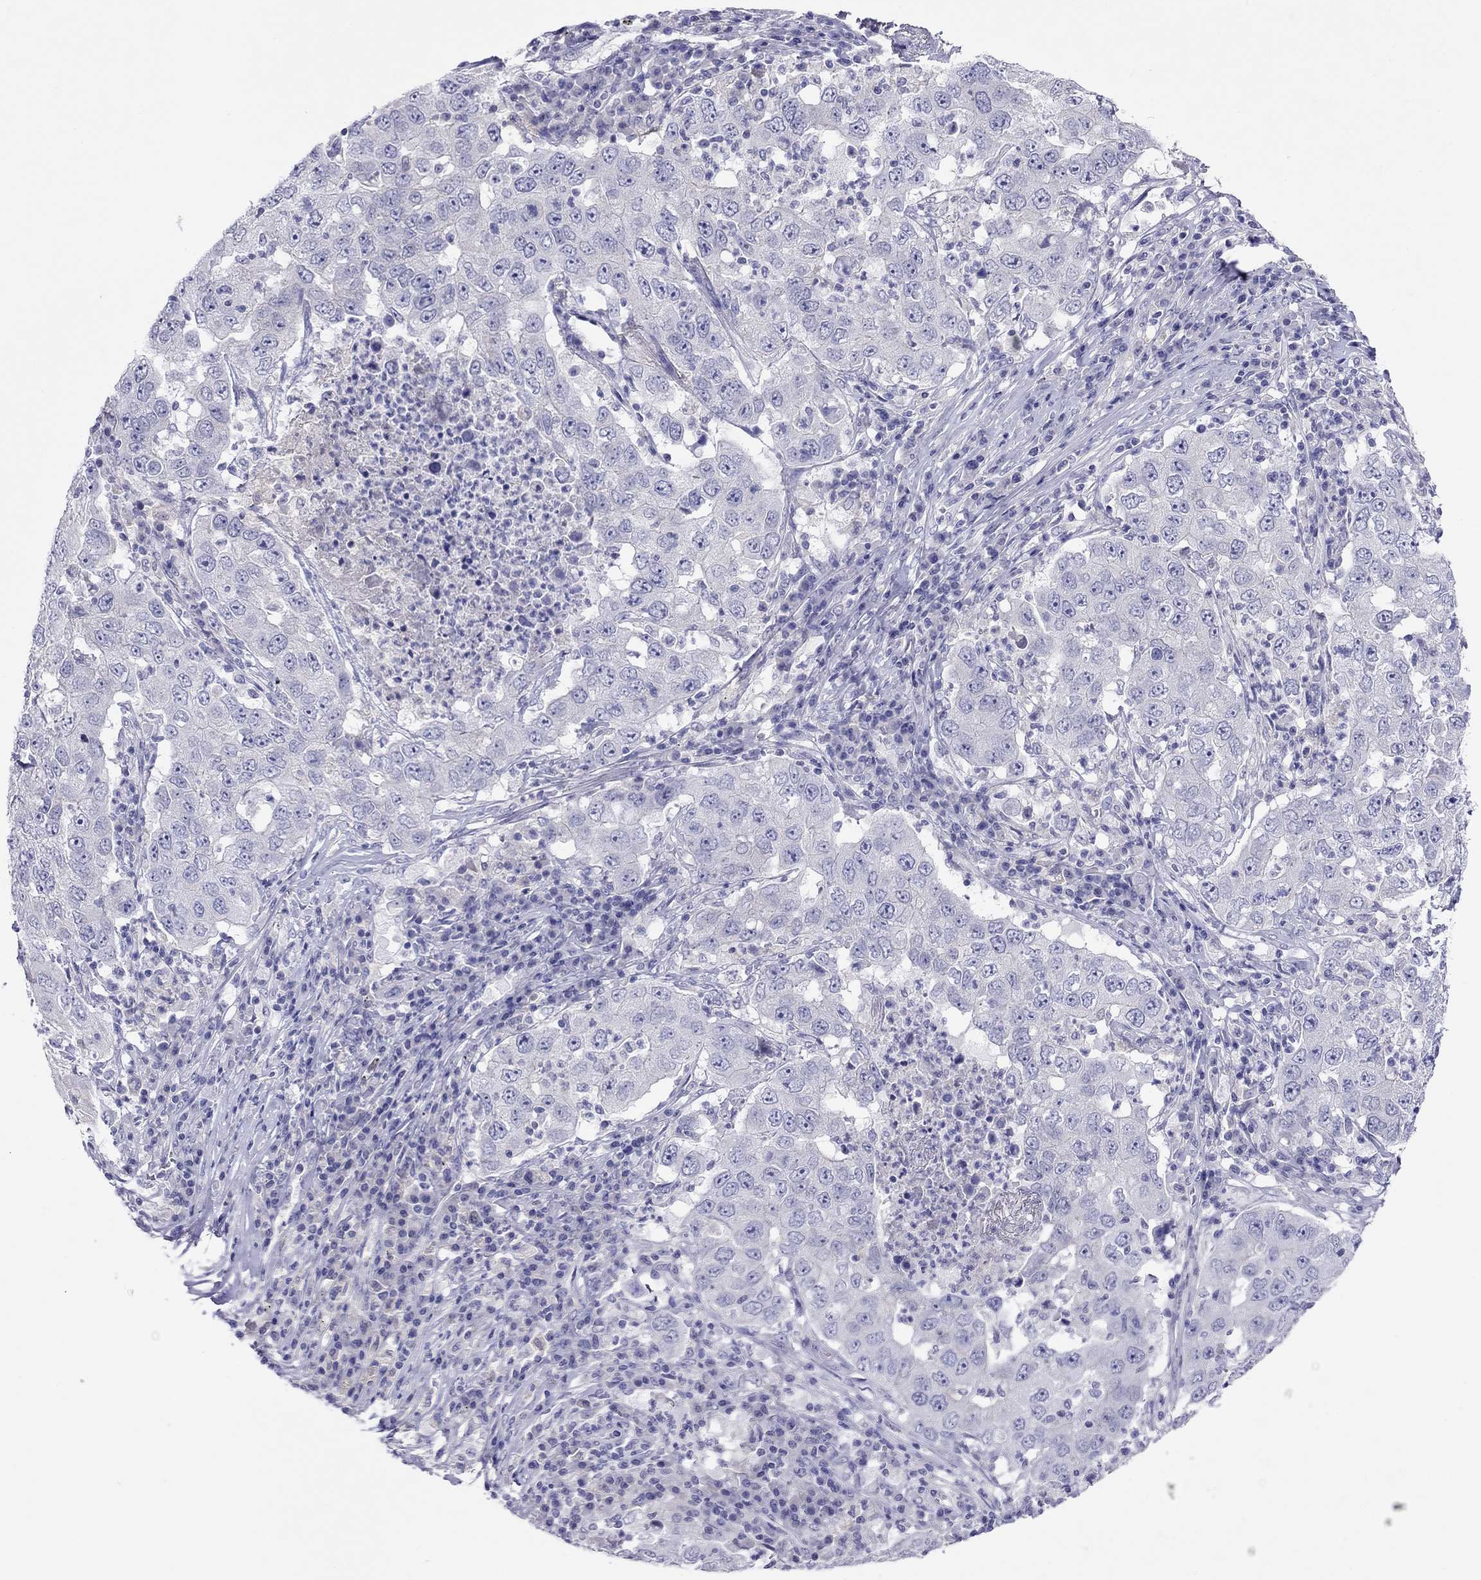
{"staining": {"intensity": "negative", "quantity": "none", "location": "none"}, "tissue": "lung cancer", "cell_type": "Tumor cells", "image_type": "cancer", "snomed": [{"axis": "morphology", "description": "Adenocarcinoma, NOS"}, {"axis": "topography", "description": "Lung"}], "caption": "DAB (3,3'-diaminobenzidine) immunohistochemical staining of human lung cancer demonstrates no significant staining in tumor cells.", "gene": "CAPNS2", "patient": {"sex": "male", "age": 73}}